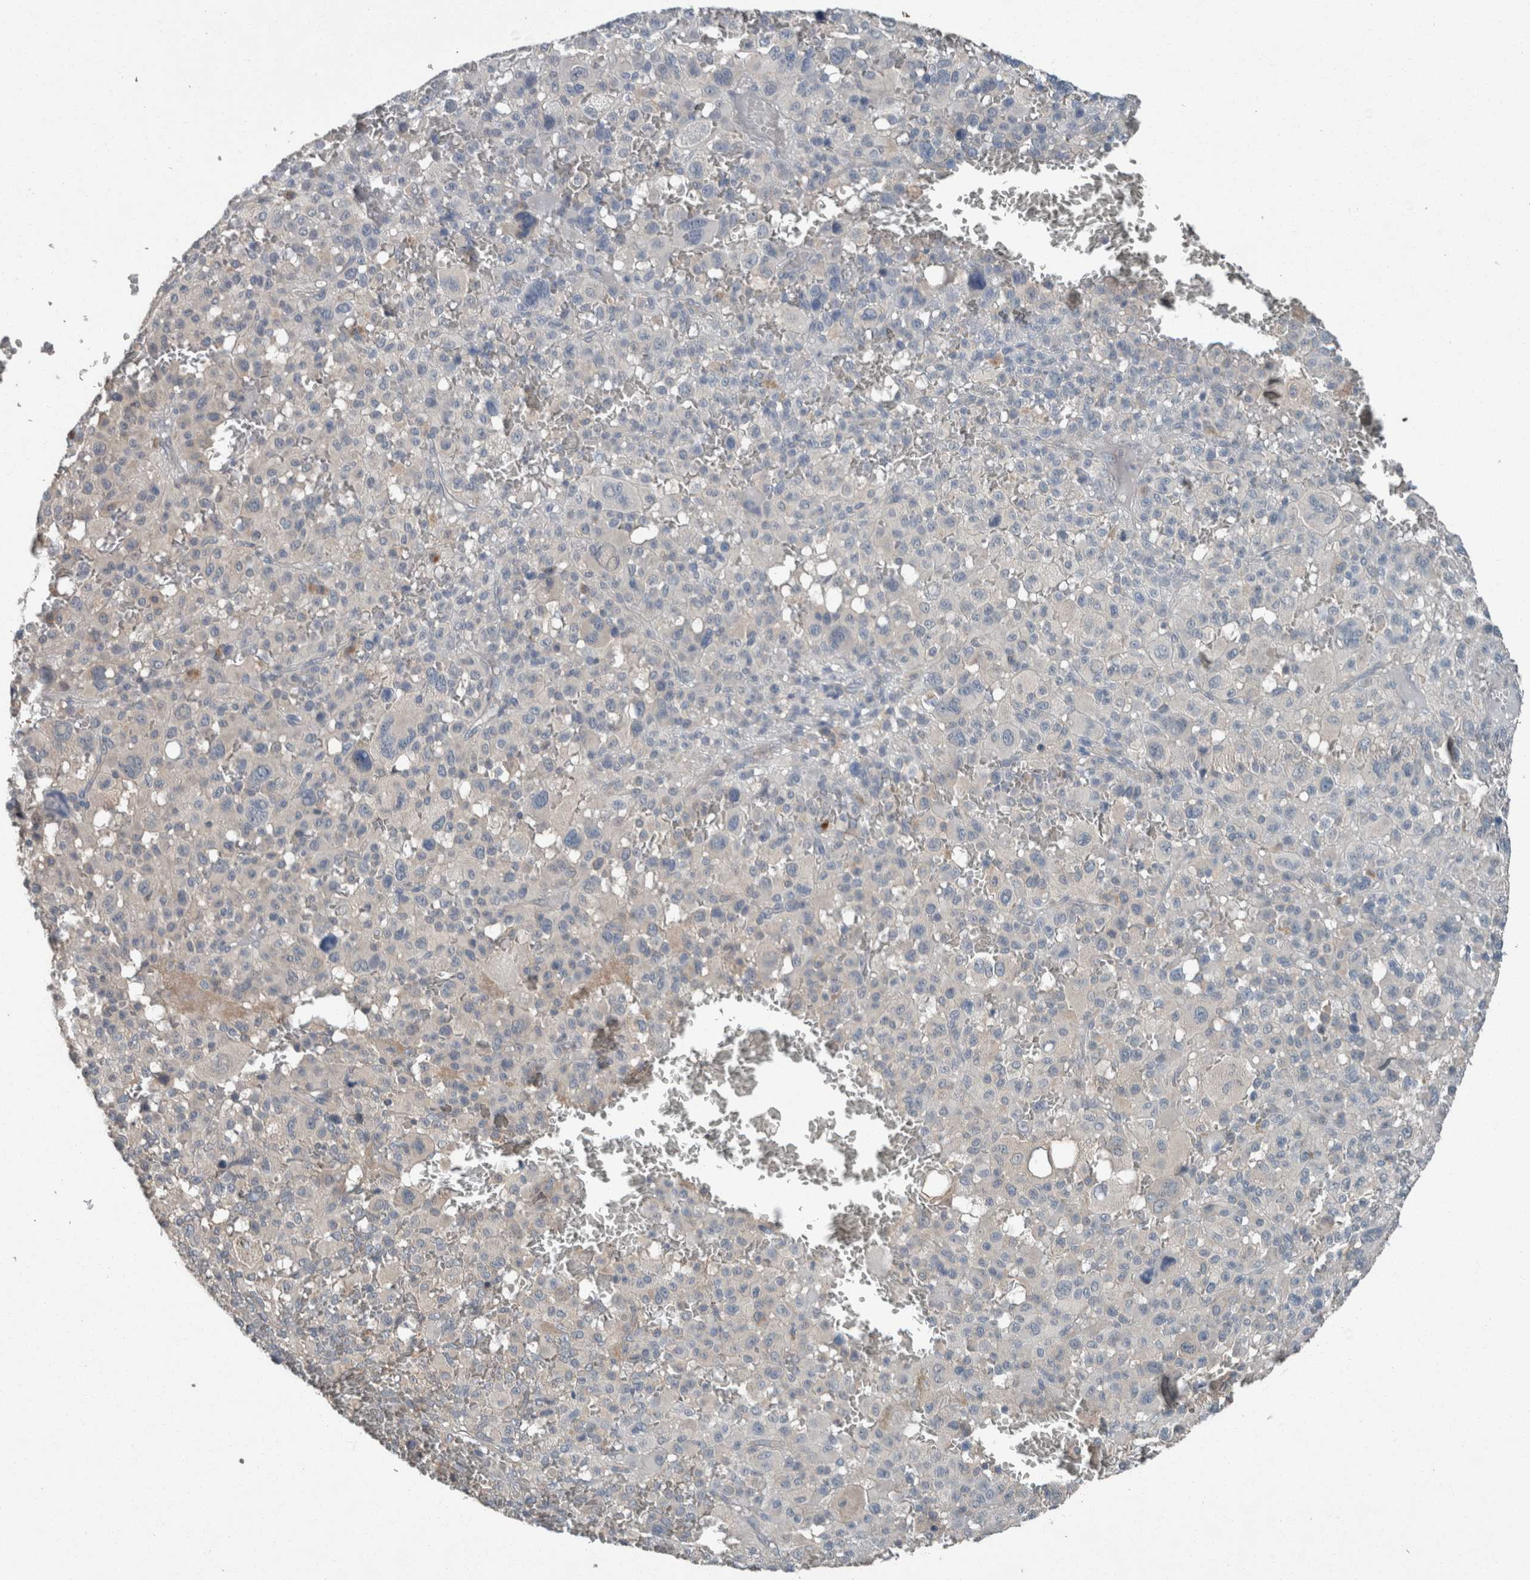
{"staining": {"intensity": "negative", "quantity": "none", "location": "none"}, "tissue": "melanoma", "cell_type": "Tumor cells", "image_type": "cancer", "snomed": [{"axis": "morphology", "description": "Malignant melanoma, Metastatic site"}, {"axis": "topography", "description": "Skin"}], "caption": "Tumor cells are negative for brown protein staining in malignant melanoma (metastatic site). (Brightfield microscopy of DAB immunohistochemistry at high magnification).", "gene": "KNTC1", "patient": {"sex": "female", "age": 74}}